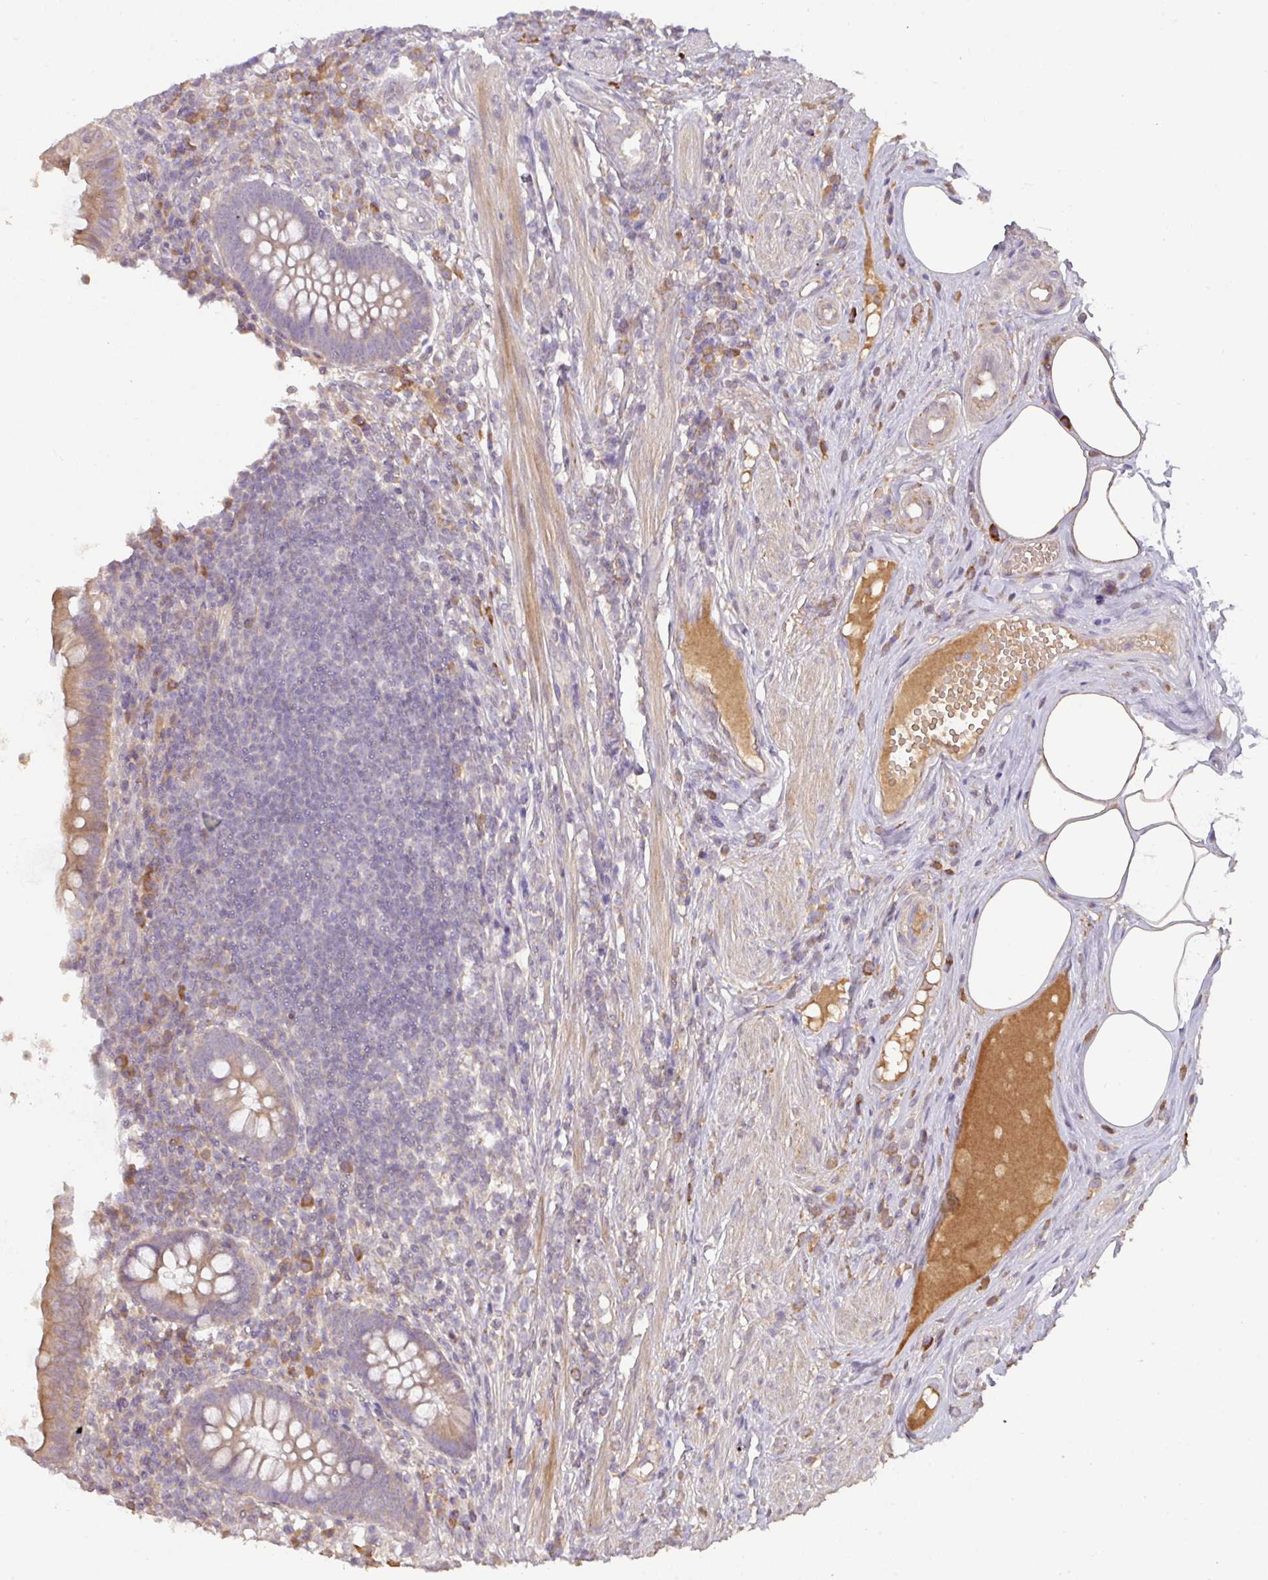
{"staining": {"intensity": "moderate", "quantity": "25%-75%", "location": "cytoplasmic/membranous"}, "tissue": "appendix", "cell_type": "Glandular cells", "image_type": "normal", "snomed": [{"axis": "morphology", "description": "Normal tissue, NOS"}, {"axis": "topography", "description": "Appendix"}], "caption": "IHC staining of benign appendix, which exhibits medium levels of moderate cytoplasmic/membranous positivity in approximately 25%-75% of glandular cells indicating moderate cytoplasmic/membranous protein staining. The staining was performed using DAB (brown) for protein detection and nuclei were counterstained in hematoxylin (blue).", "gene": "ZNF266", "patient": {"sex": "female", "age": 56}}